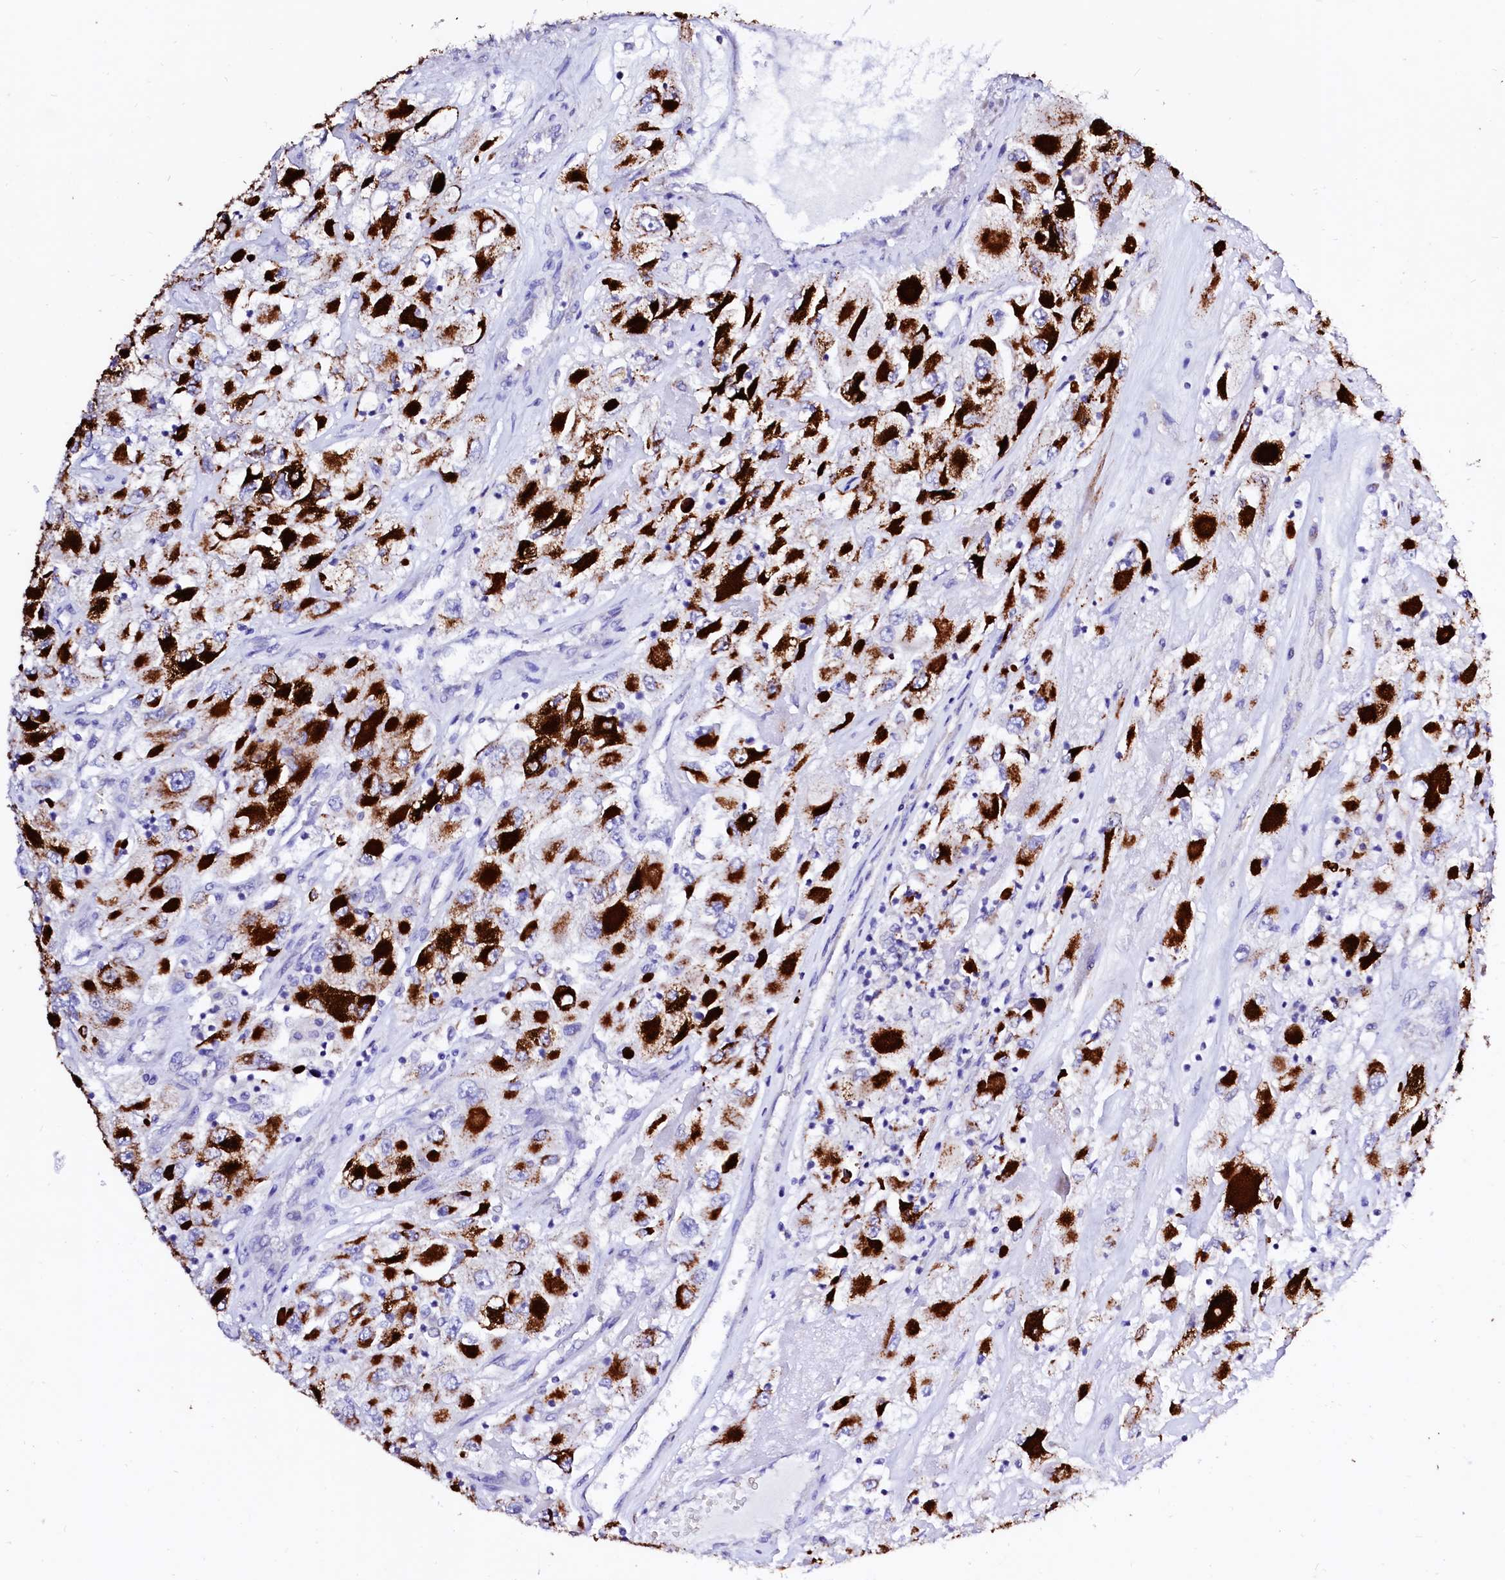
{"staining": {"intensity": "strong", "quantity": "25%-75%", "location": "cytoplasmic/membranous"}, "tissue": "renal cancer", "cell_type": "Tumor cells", "image_type": "cancer", "snomed": [{"axis": "morphology", "description": "Adenocarcinoma, NOS"}, {"axis": "topography", "description": "Kidney"}], "caption": "High-power microscopy captured an immunohistochemistry histopathology image of adenocarcinoma (renal), revealing strong cytoplasmic/membranous positivity in about 25%-75% of tumor cells.", "gene": "MAOB", "patient": {"sex": "female", "age": 52}}